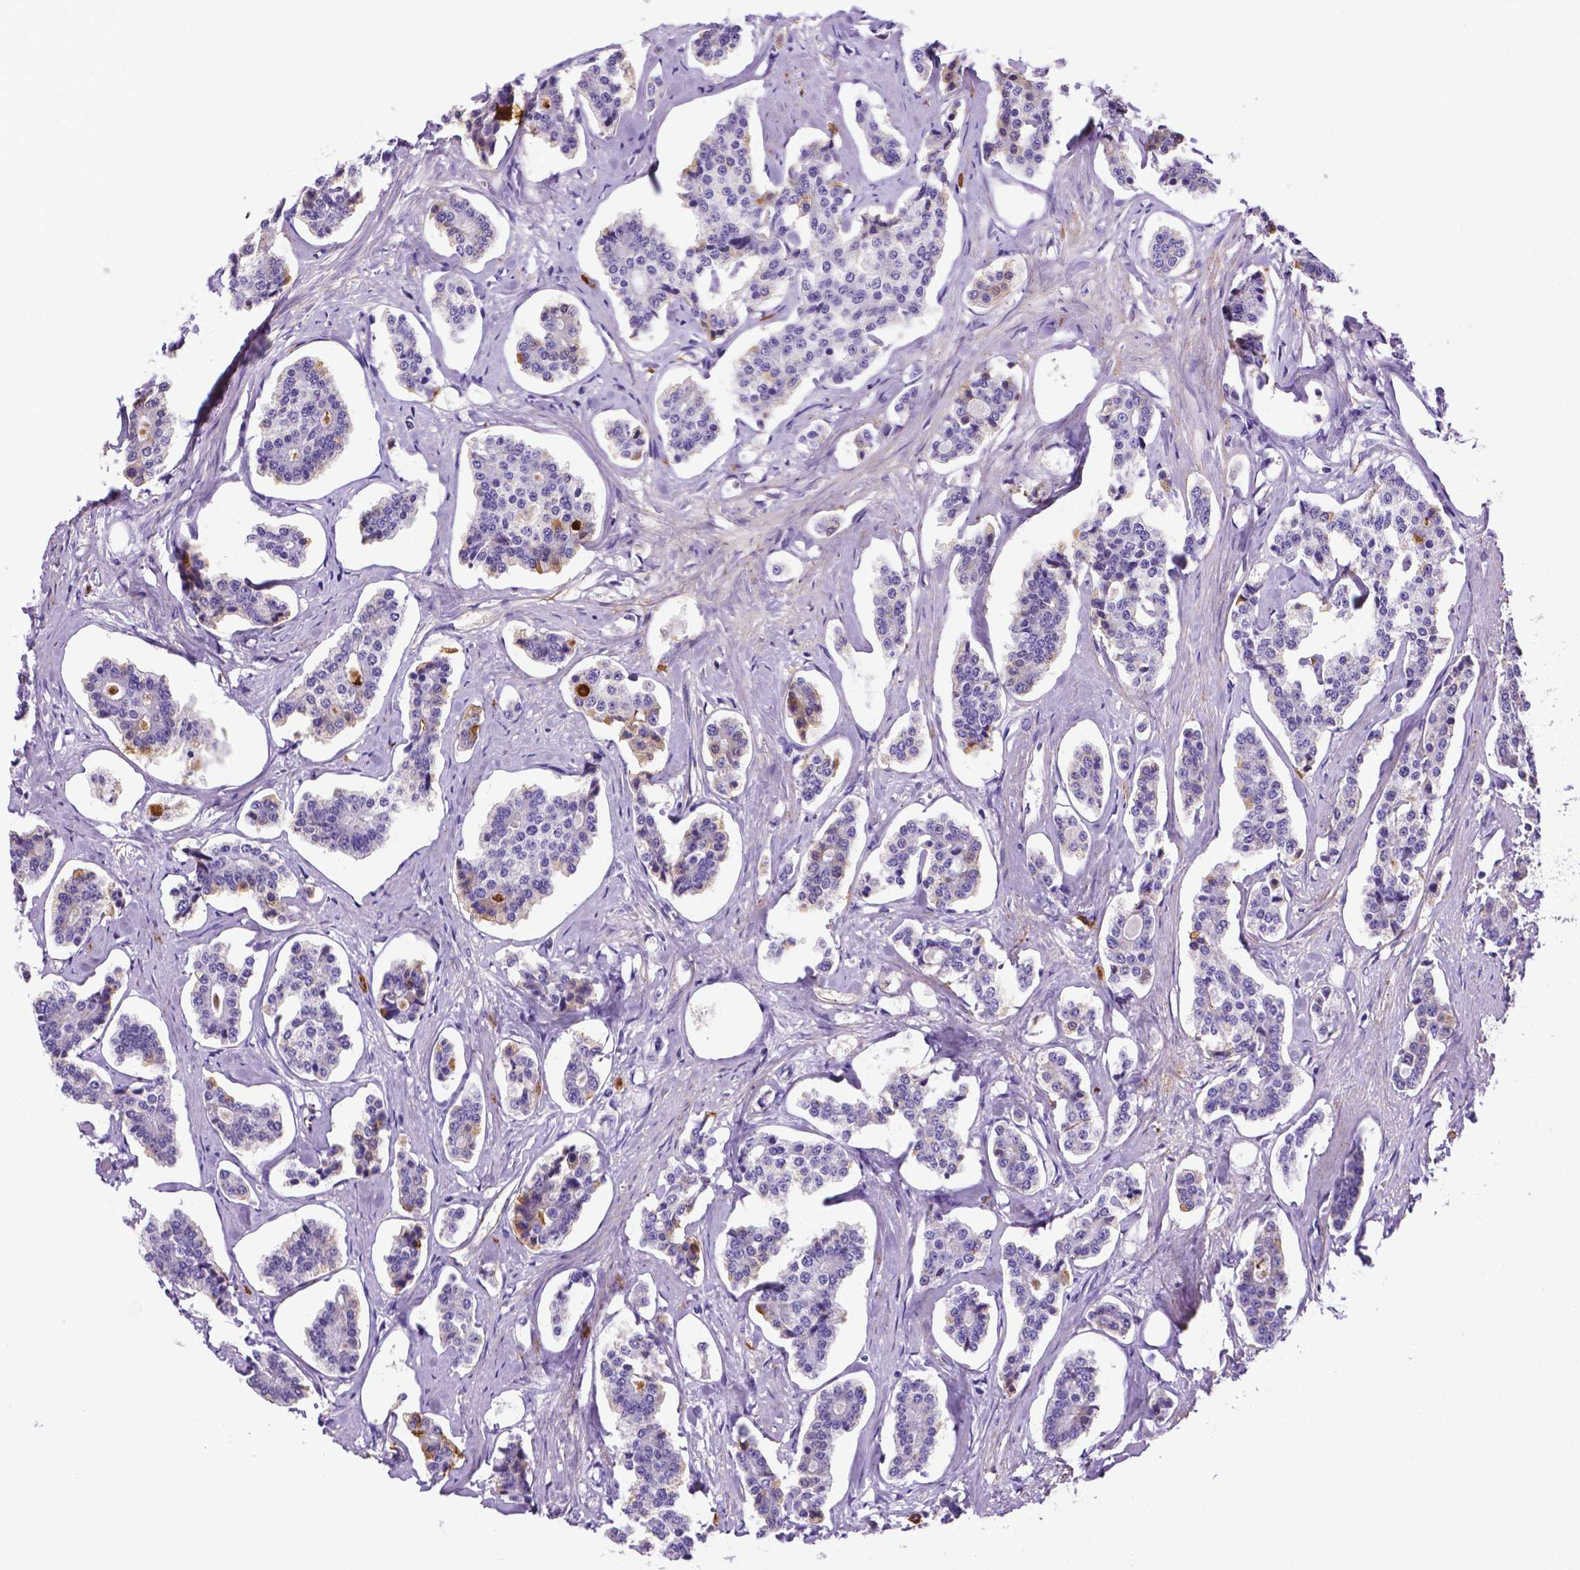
{"staining": {"intensity": "moderate", "quantity": "<25%", "location": "cytoplasmic/membranous"}, "tissue": "carcinoid", "cell_type": "Tumor cells", "image_type": "cancer", "snomed": [{"axis": "morphology", "description": "Carcinoid, malignant, NOS"}, {"axis": "topography", "description": "Small intestine"}], "caption": "Brown immunohistochemical staining in human carcinoid (malignant) demonstrates moderate cytoplasmic/membranous positivity in approximately <25% of tumor cells.", "gene": "APOE", "patient": {"sex": "female", "age": 65}}